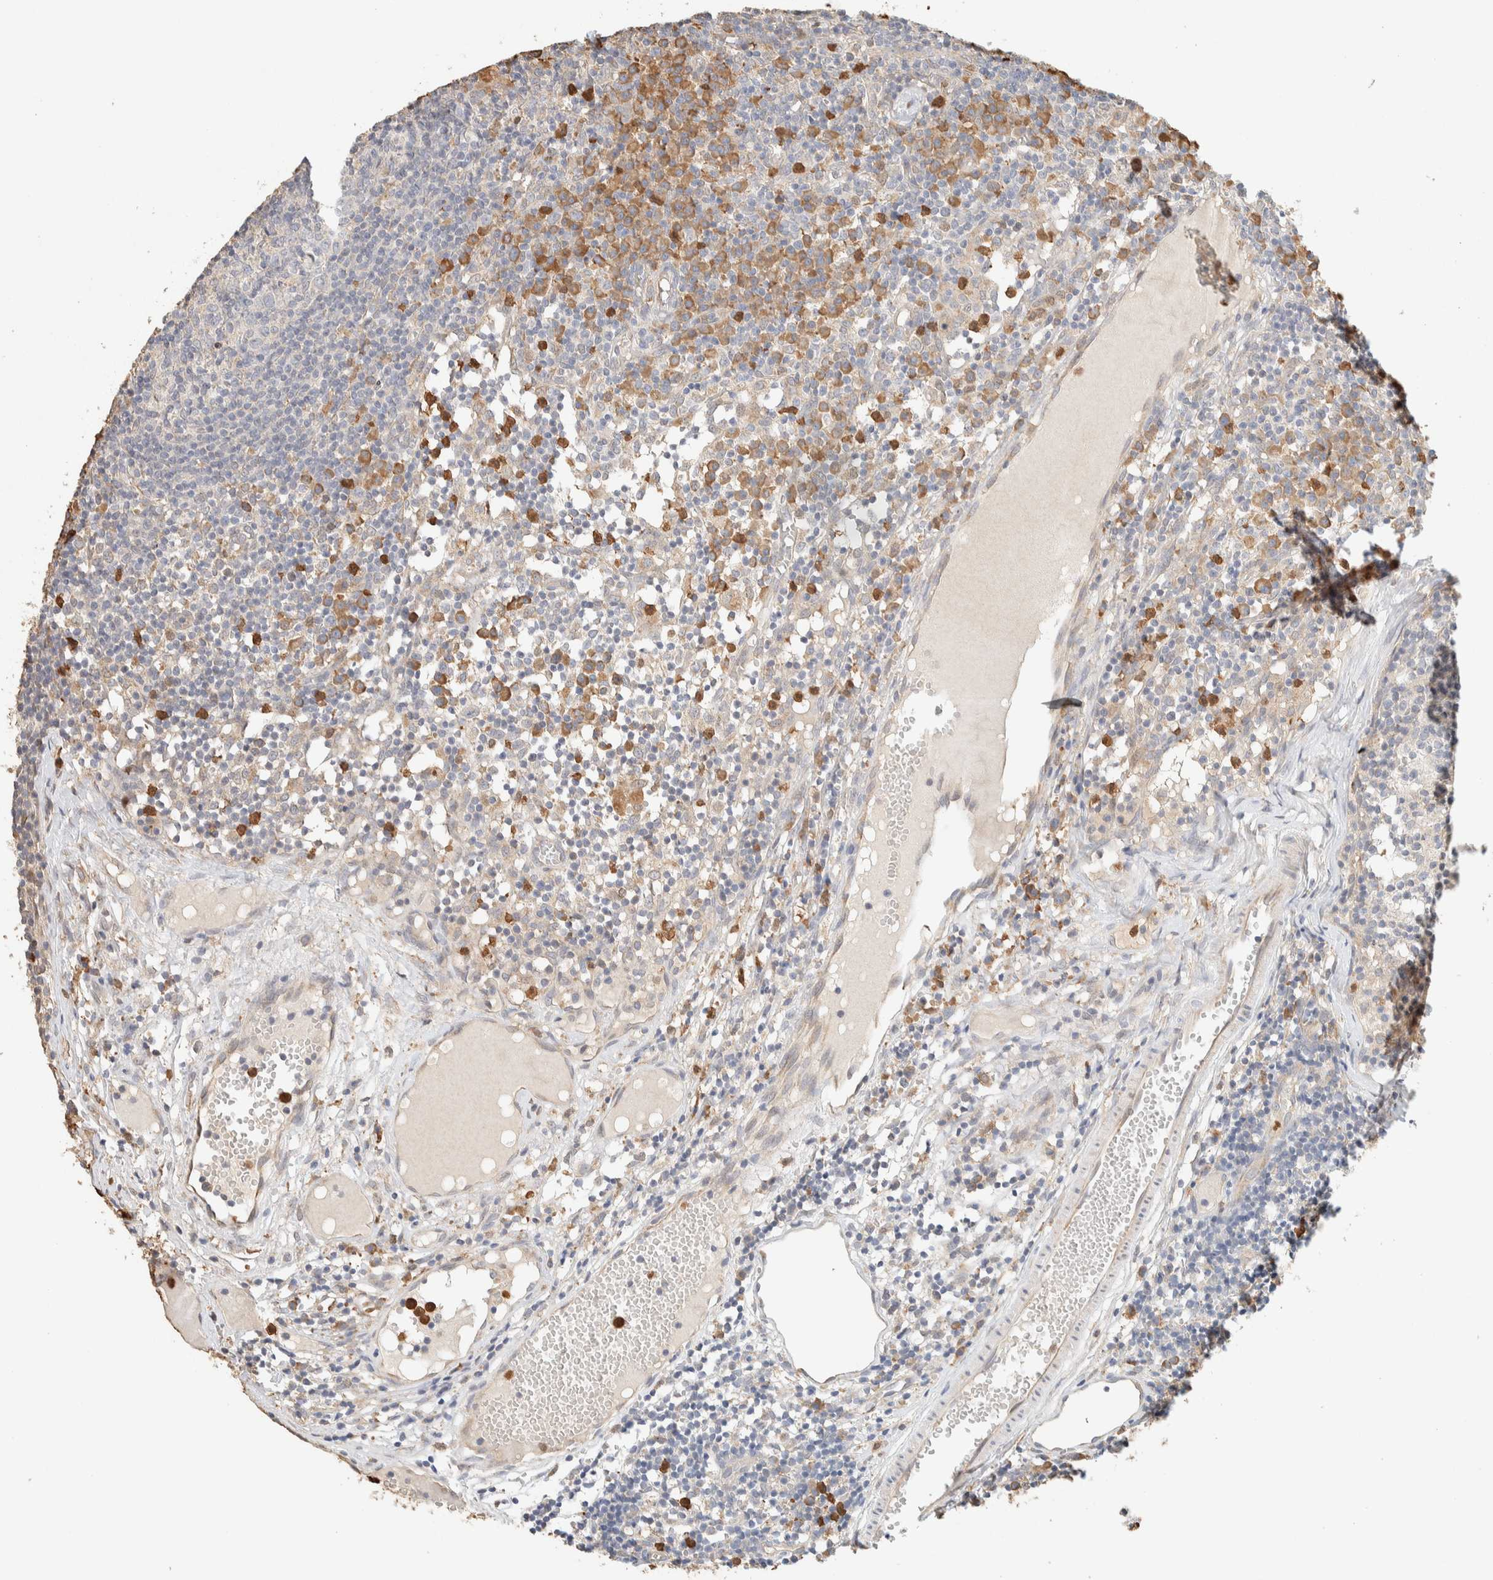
{"staining": {"intensity": "moderate", "quantity": "<25%", "location": "cytoplasmic/membranous"}, "tissue": "lymph node", "cell_type": "Germinal center cells", "image_type": "normal", "snomed": [{"axis": "morphology", "description": "Normal tissue, NOS"}, {"axis": "morphology", "description": "Inflammation, NOS"}, {"axis": "topography", "description": "Lymph node"}], "caption": "High-magnification brightfield microscopy of benign lymph node stained with DAB (brown) and counterstained with hematoxylin (blue). germinal center cells exhibit moderate cytoplasmic/membranous staining is identified in approximately<25% of cells. Nuclei are stained in blue.", "gene": "TTC3", "patient": {"sex": "male", "age": 55}}